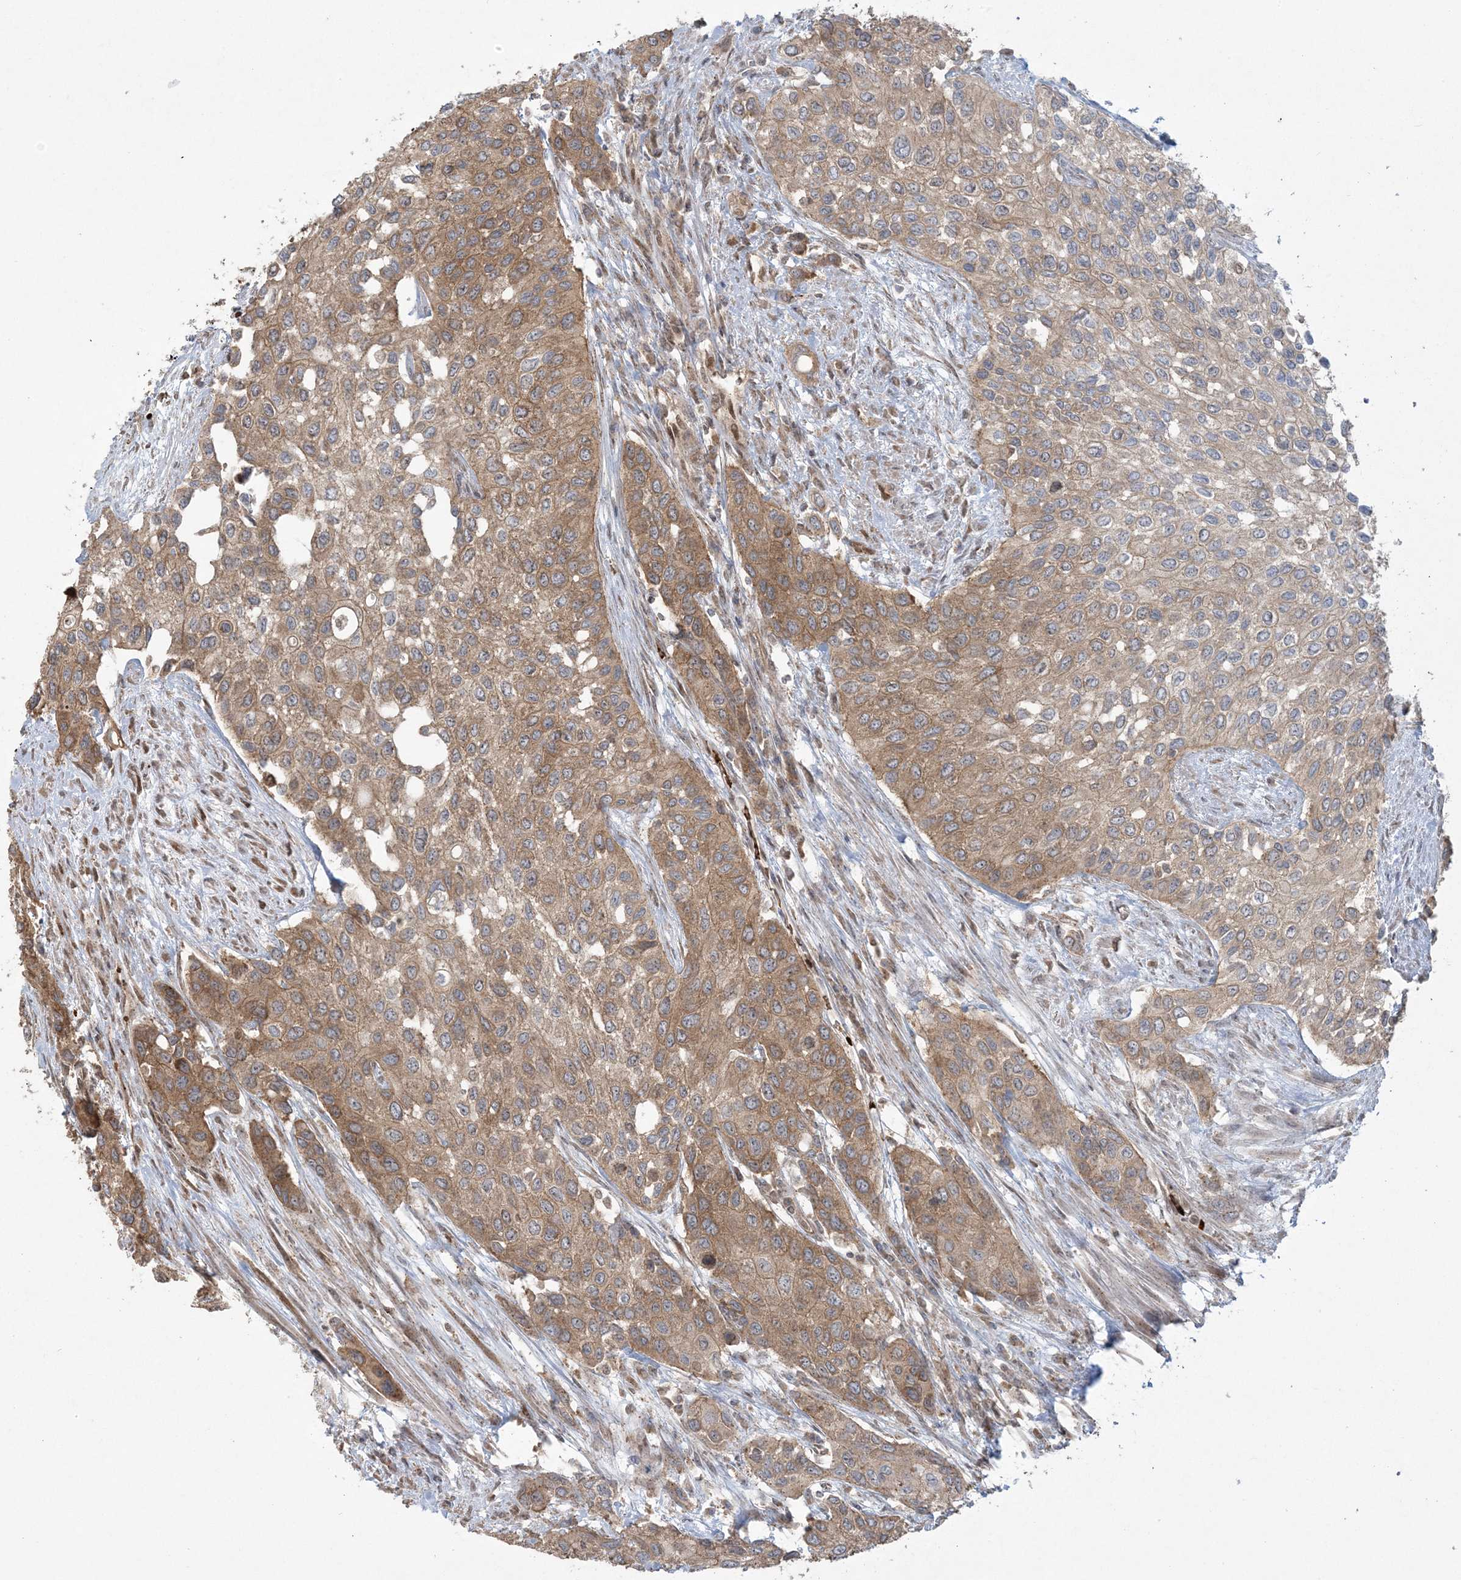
{"staining": {"intensity": "moderate", "quantity": ">75%", "location": "cytoplasmic/membranous"}, "tissue": "urothelial cancer", "cell_type": "Tumor cells", "image_type": "cancer", "snomed": [{"axis": "morphology", "description": "Normal tissue, NOS"}, {"axis": "morphology", "description": "Urothelial carcinoma, High grade"}, {"axis": "topography", "description": "Vascular tissue"}, {"axis": "topography", "description": "Urinary bladder"}], "caption": "Immunohistochemistry staining of urothelial cancer, which exhibits medium levels of moderate cytoplasmic/membranous positivity in about >75% of tumor cells indicating moderate cytoplasmic/membranous protein expression. The staining was performed using DAB (brown) for protein detection and nuclei were counterstained in hematoxylin (blue).", "gene": "ABCF3", "patient": {"sex": "female", "age": 56}}